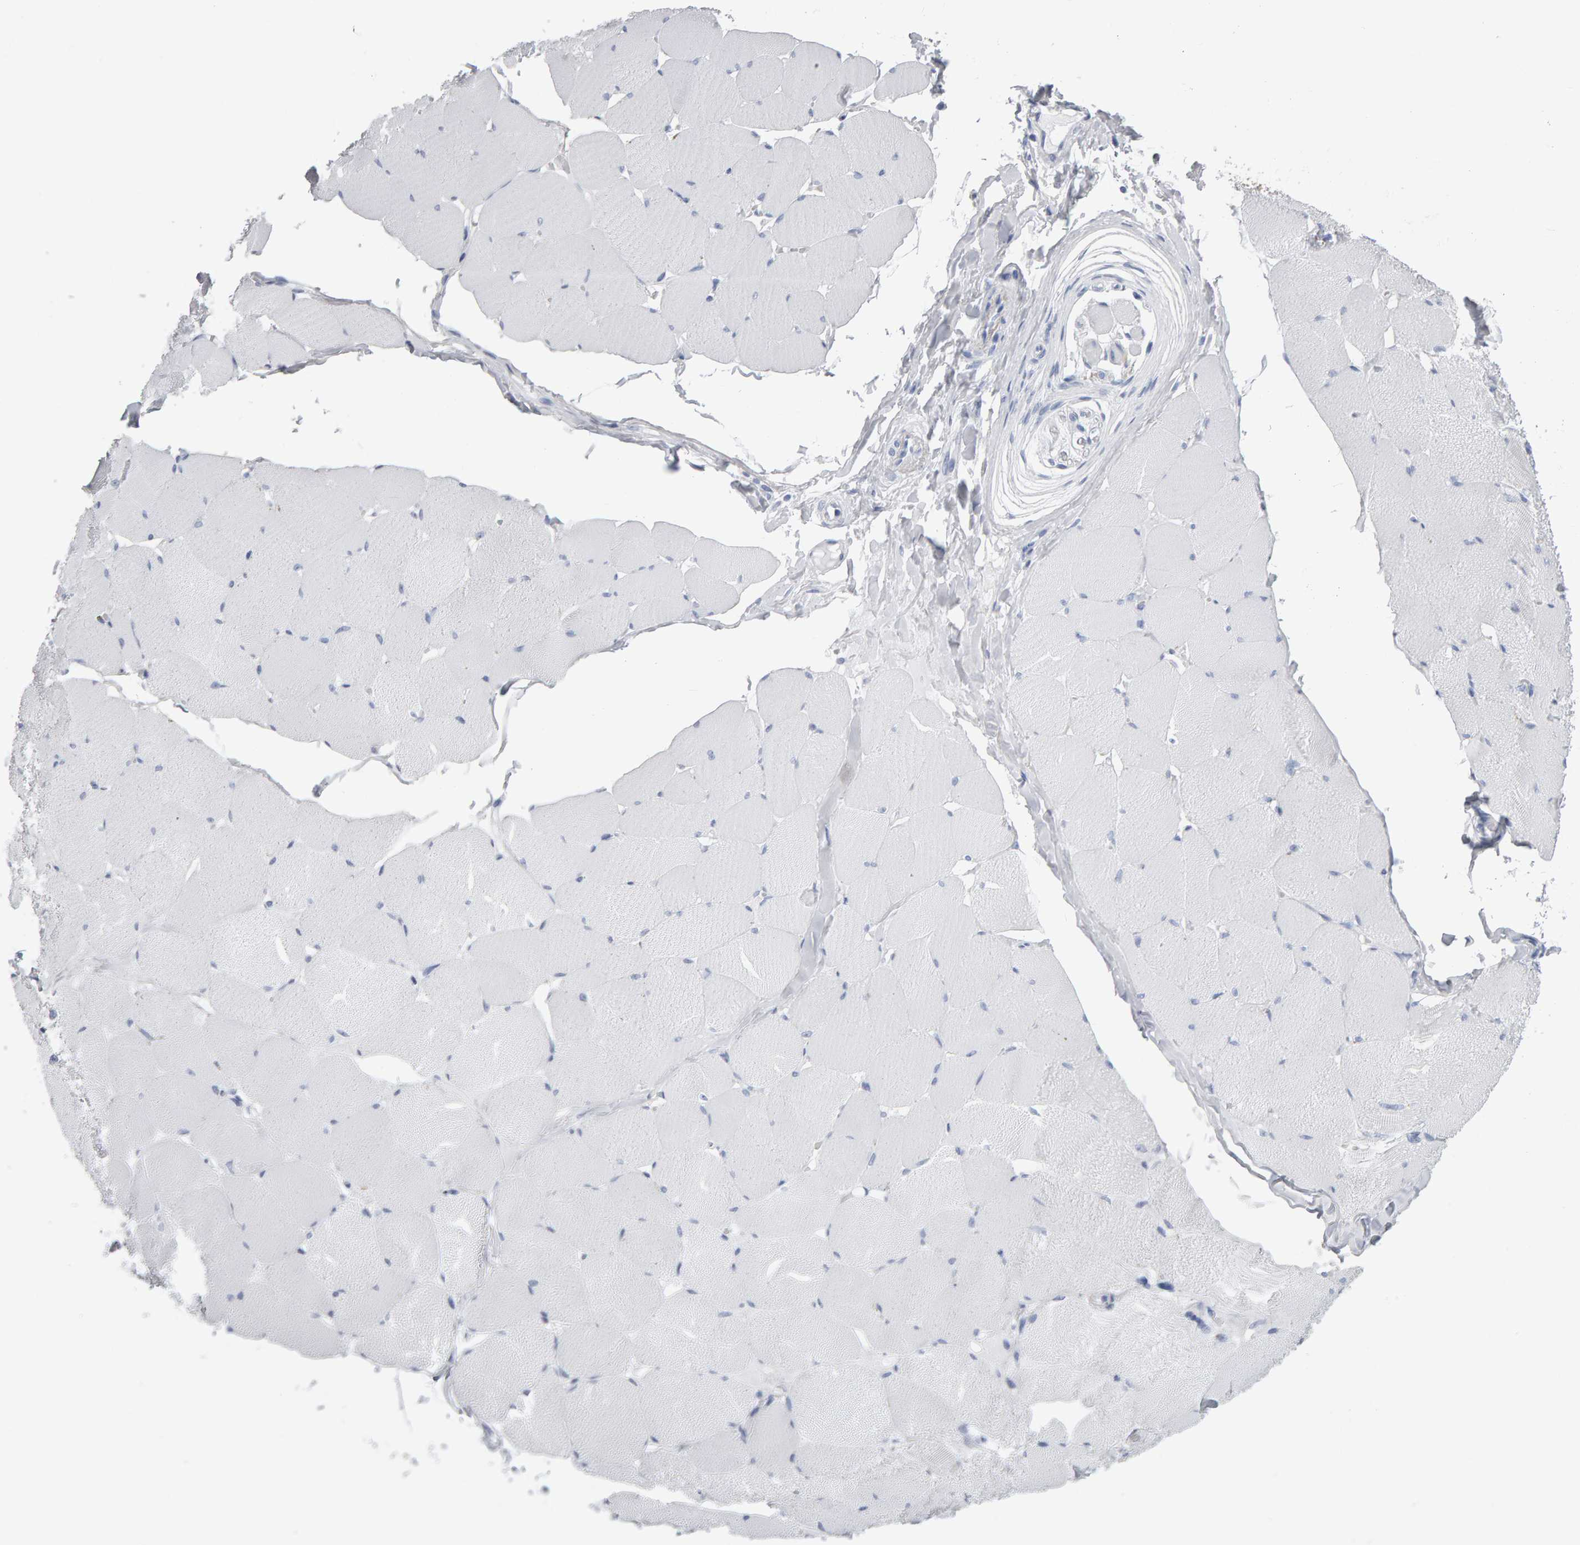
{"staining": {"intensity": "negative", "quantity": "none", "location": "none"}, "tissue": "skeletal muscle", "cell_type": "Myocytes", "image_type": "normal", "snomed": [{"axis": "morphology", "description": "Normal tissue, NOS"}, {"axis": "topography", "description": "Skin"}, {"axis": "topography", "description": "Skeletal muscle"}], "caption": "This is an immunohistochemistry photomicrograph of unremarkable human skeletal muscle. There is no staining in myocytes.", "gene": "NCDN", "patient": {"sex": "male", "age": 83}}